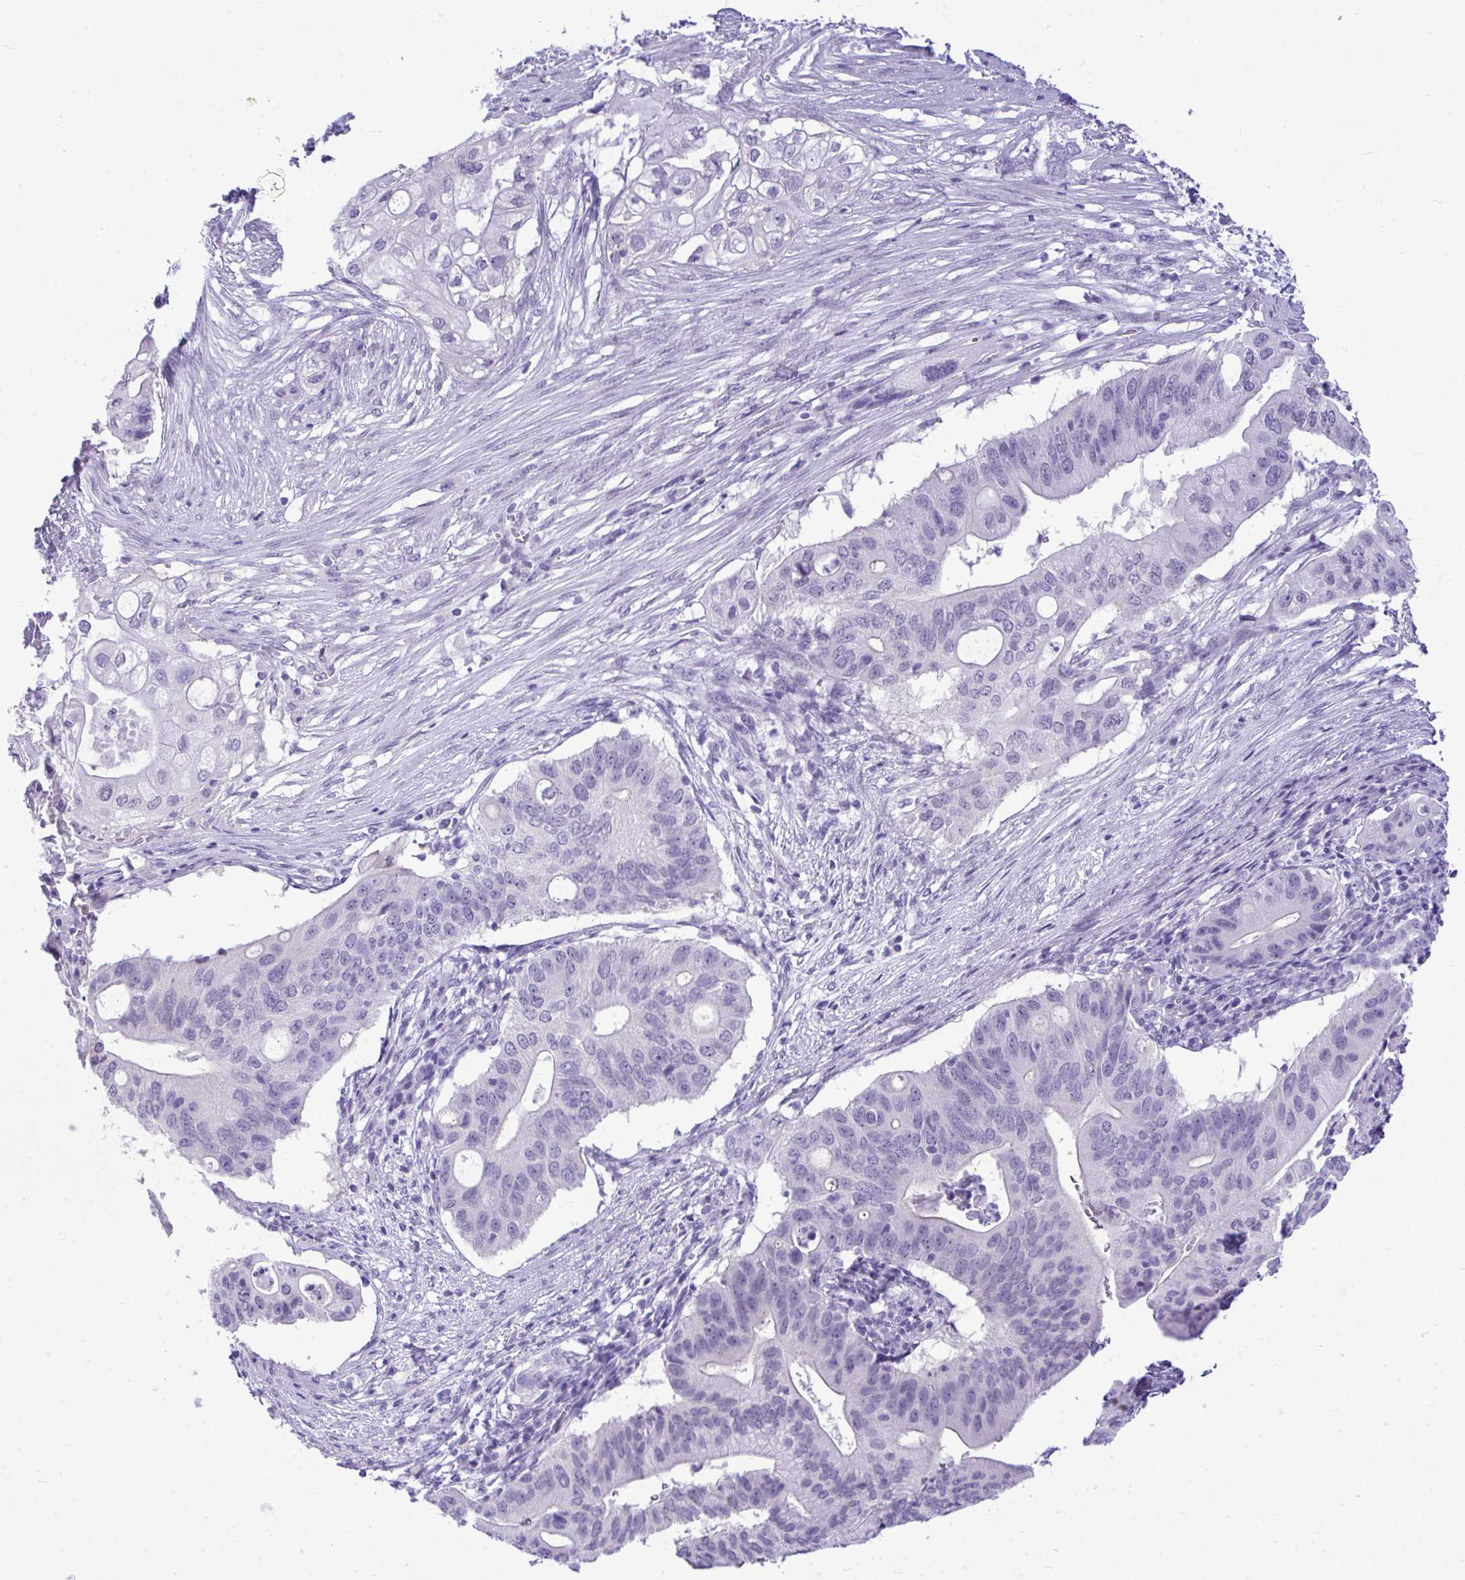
{"staining": {"intensity": "negative", "quantity": "none", "location": "none"}, "tissue": "pancreatic cancer", "cell_type": "Tumor cells", "image_type": "cancer", "snomed": [{"axis": "morphology", "description": "Adenocarcinoma, NOS"}, {"axis": "topography", "description": "Pancreas"}], "caption": "IHC of human pancreatic cancer (adenocarcinoma) reveals no positivity in tumor cells.", "gene": "PRM2", "patient": {"sex": "female", "age": 72}}